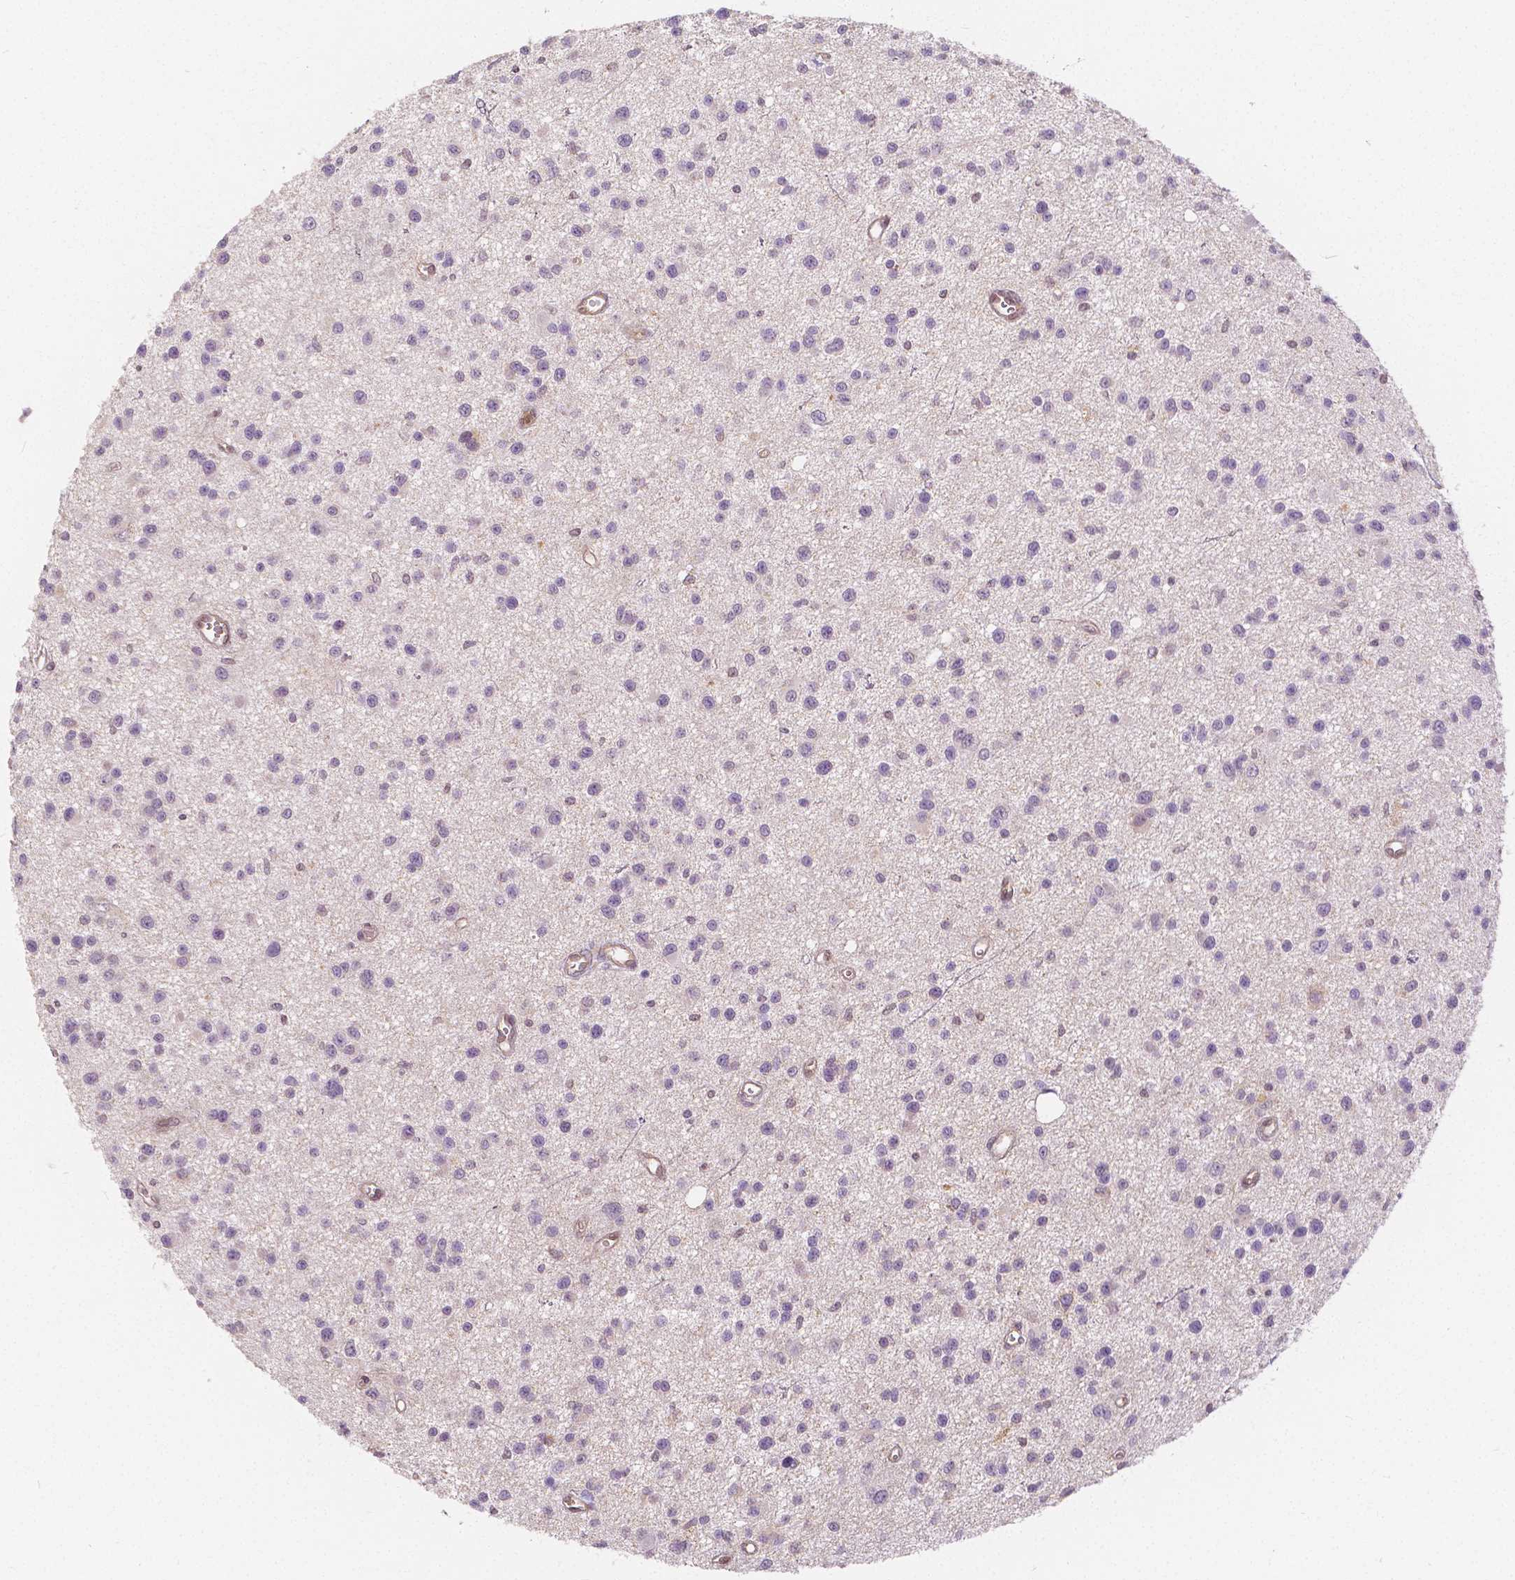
{"staining": {"intensity": "negative", "quantity": "none", "location": "none"}, "tissue": "glioma", "cell_type": "Tumor cells", "image_type": "cancer", "snomed": [{"axis": "morphology", "description": "Glioma, malignant, Low grade"}, {"axis": "topography", "description": "Brain"}], "caption": "This histopathology image is of malignant glioma (low-grade) stained with immunohistochemistry (IHC) to label a protein in brown with the nuclei are counter-stained blue. There is no expression in tumor cells.", "gene": "NAPRT", "patient": {"sex": "male", "age": 43}}